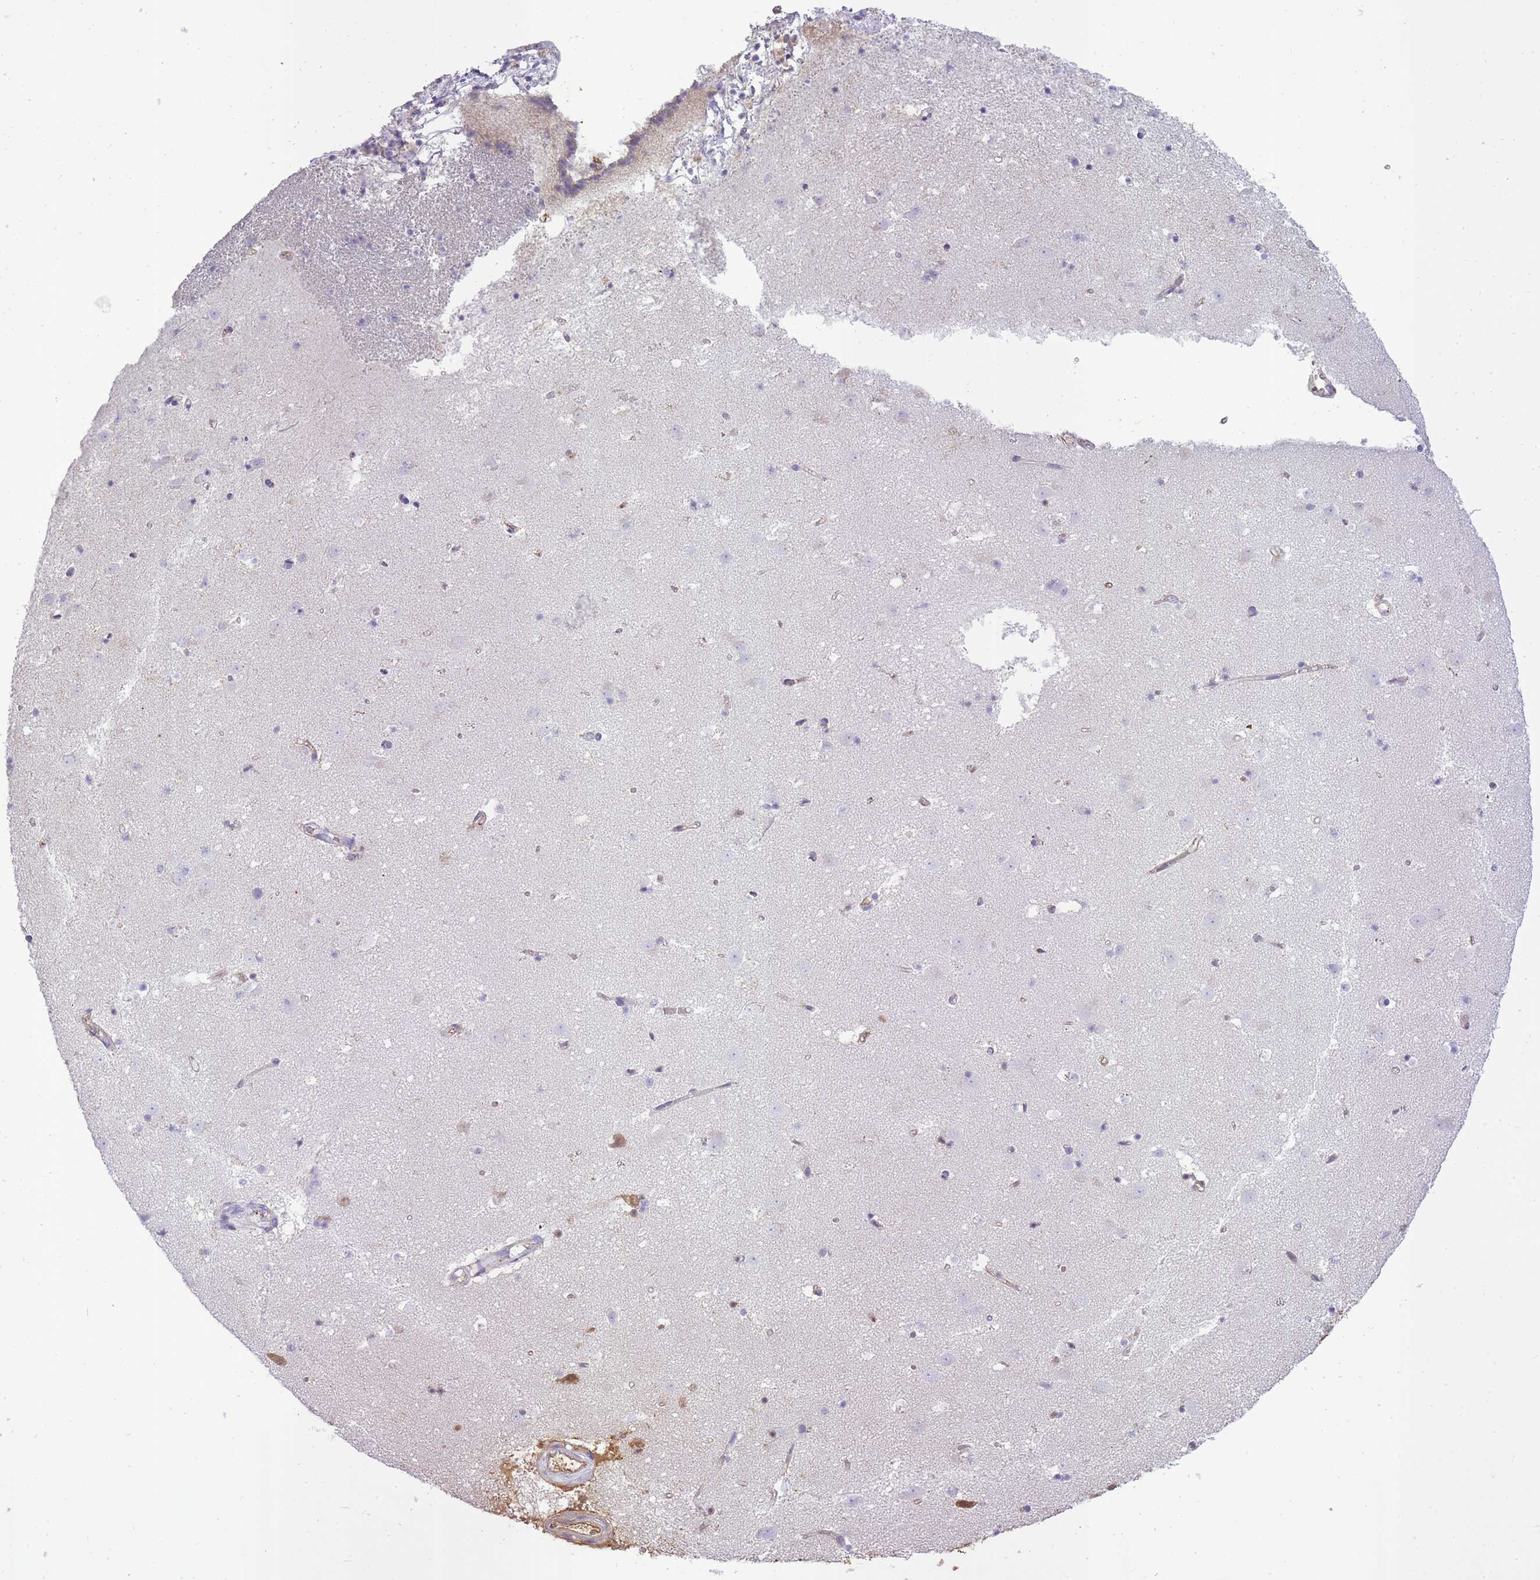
{"staining": {"intensity": "weak", "quantity": "<25%", "location": "cytoplasmic/membranous"}, "tissue": "caudate", "cell_type": "Glial cells", "image_type": "normal", "snomed": [{"axis": "morphology", "description": "Normal tissue, NOS"}, {"axis": "topography", "description": "Lateral ventricle wall"}], "caption": "Micrograph shows no significant protein staining in glial cells of unremarkable caudate.", "gene": "IGKV1", "patient": {"sex": "male", "age": 58}}